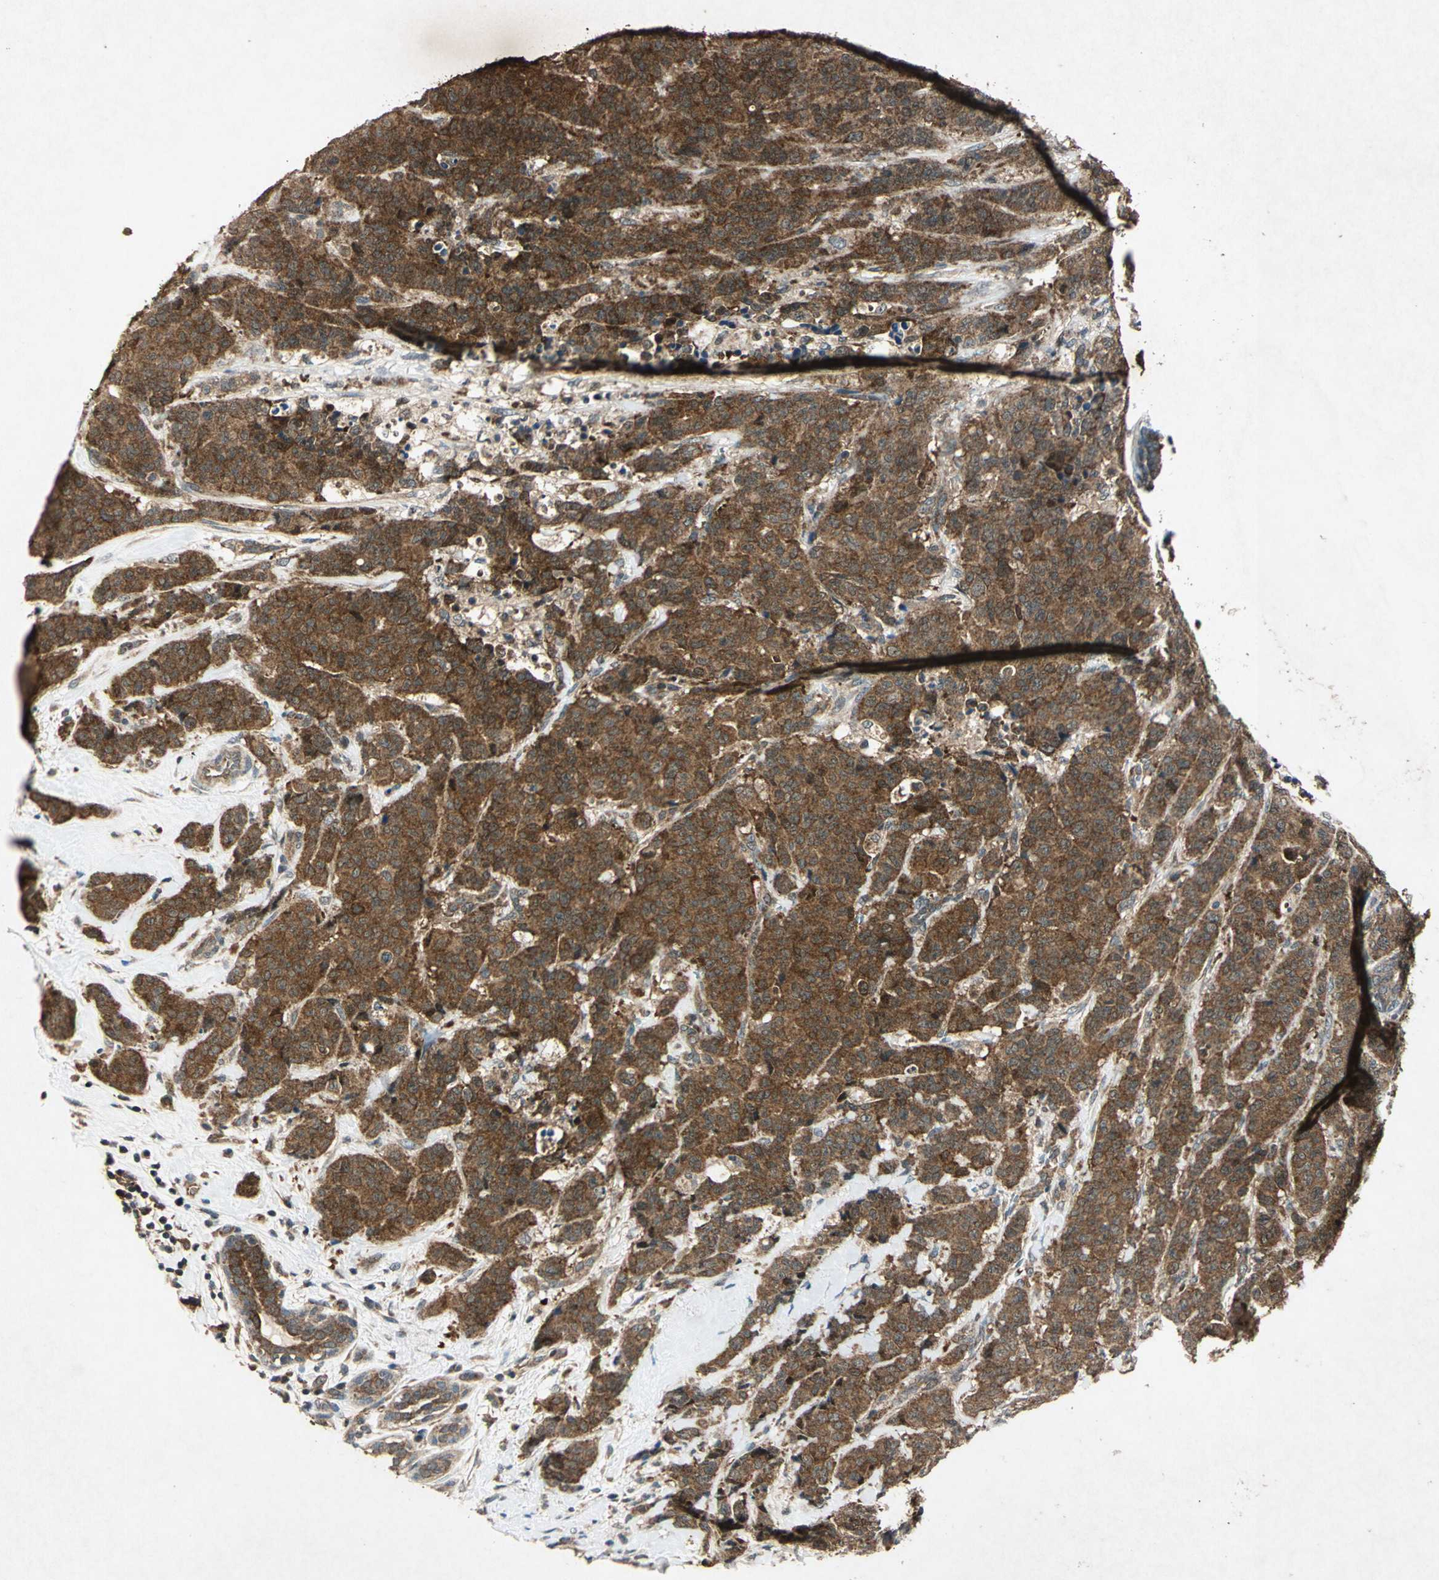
{"staining": {"intensity": "strong", "quantity": ">75%", "location": "cytoplasmic/membranous"}, "tissue": "breast cancer", "cell_type": "Tumor cells", "image_type": "cancer", "snomed": [{"axis": "morphology", "description": "Duct carcinoma"}, {"axis": "topography", "description": "Breast"}], "caption": "Breast cancer stained with a protein marker shows strong staining in tumor cells.", "gene": "AHSA1", "patient": {"sex": "female", "age": 40}}